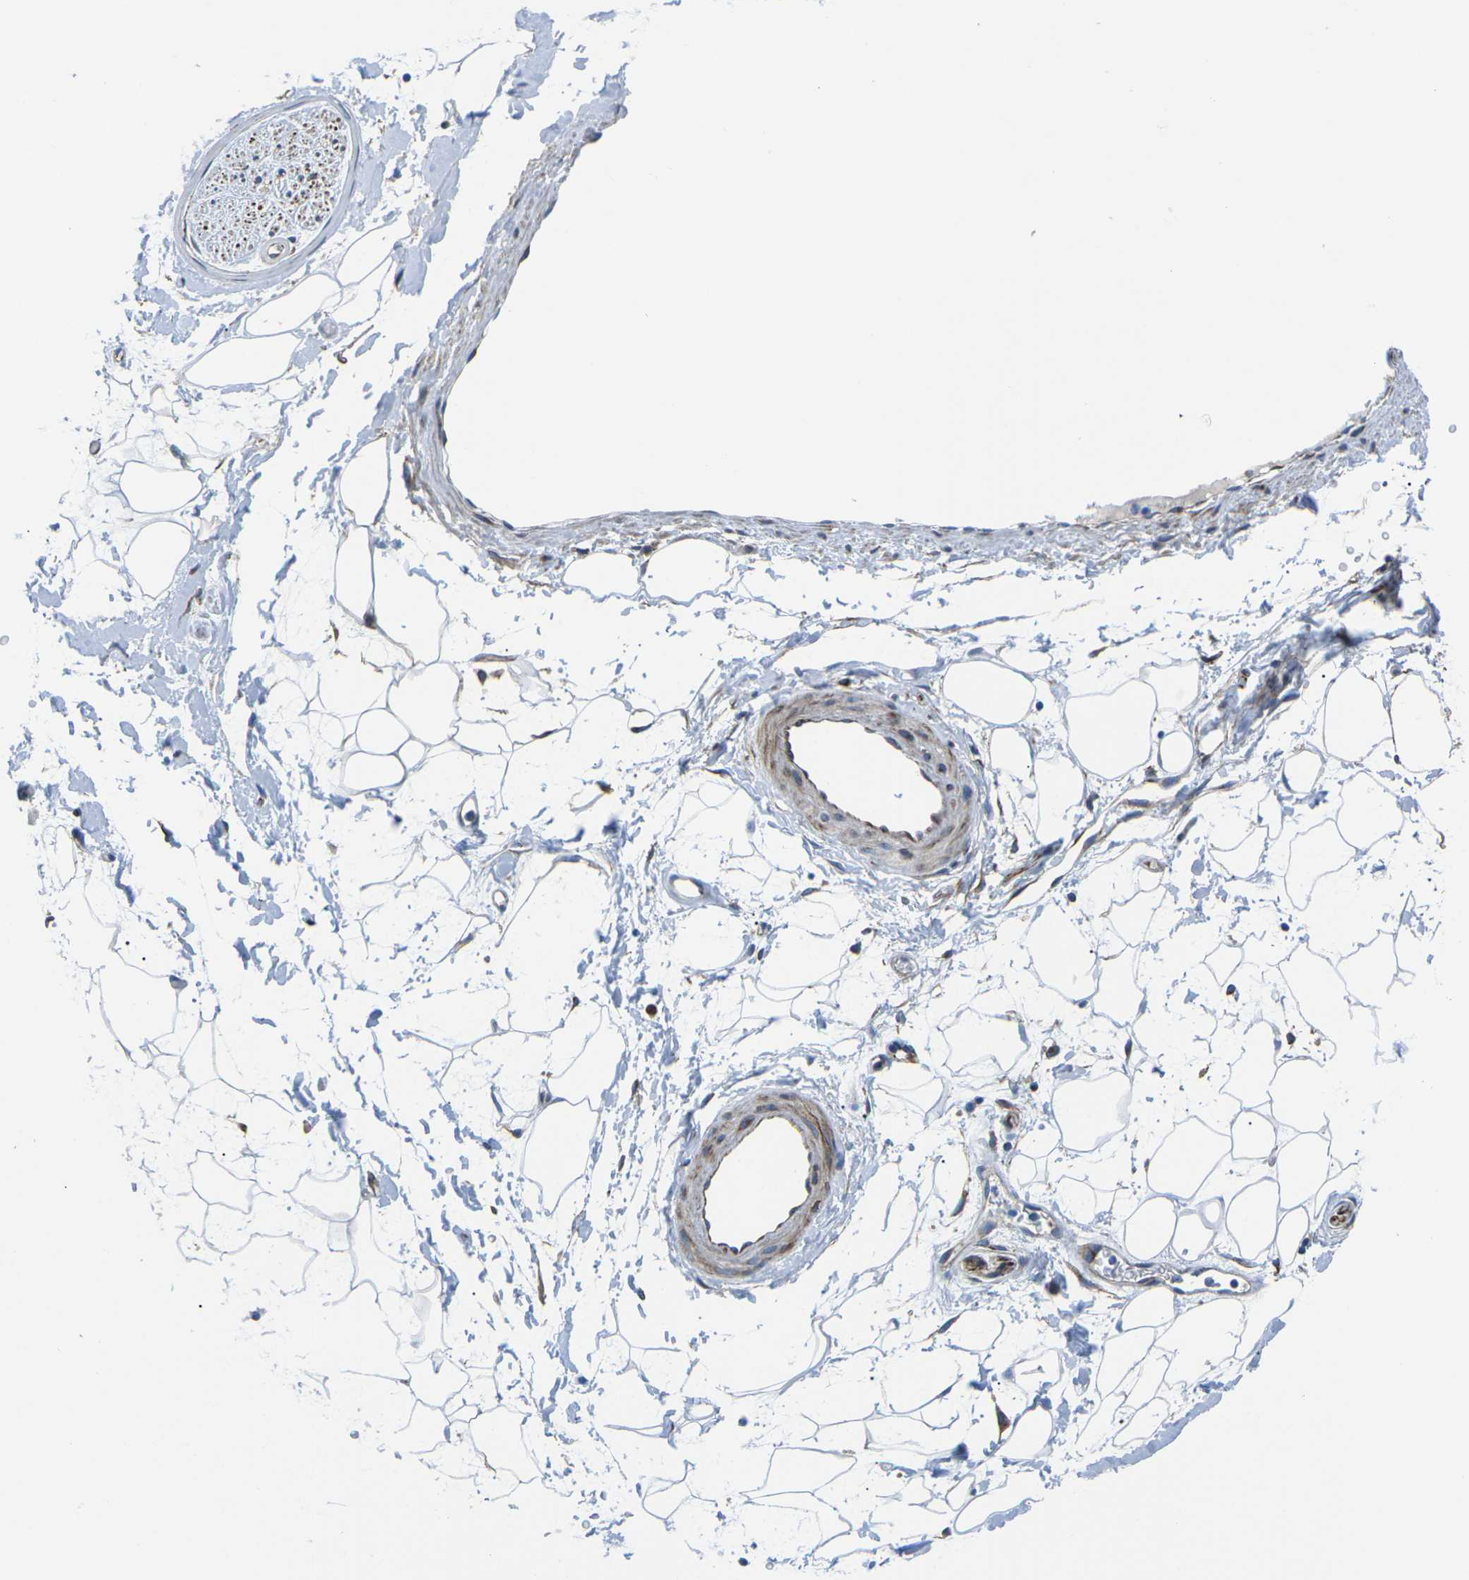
{"staining": {"intensity": "weak", "quantity": "25%-75%", "location": "cytoplasmic/membranous"}, "tissue": "adipose tissue", "cell_type": "Adipocytes", "image_type": "normal", "snomed": [{"axis": "morphology", "description": "Normal tissue, NOS"}, {"axis": "topography", "description": "Soft tissue"}], "caption": "This micrograph exhibits immunohistochemistry staining of unremarkable human adipose tissue, with low weak cytoplasmic/membranous staining in approximately 25%-75% of adipocytes.", "gene": "TMEFF2", "patient": {"sex": "male", "age": 72}}